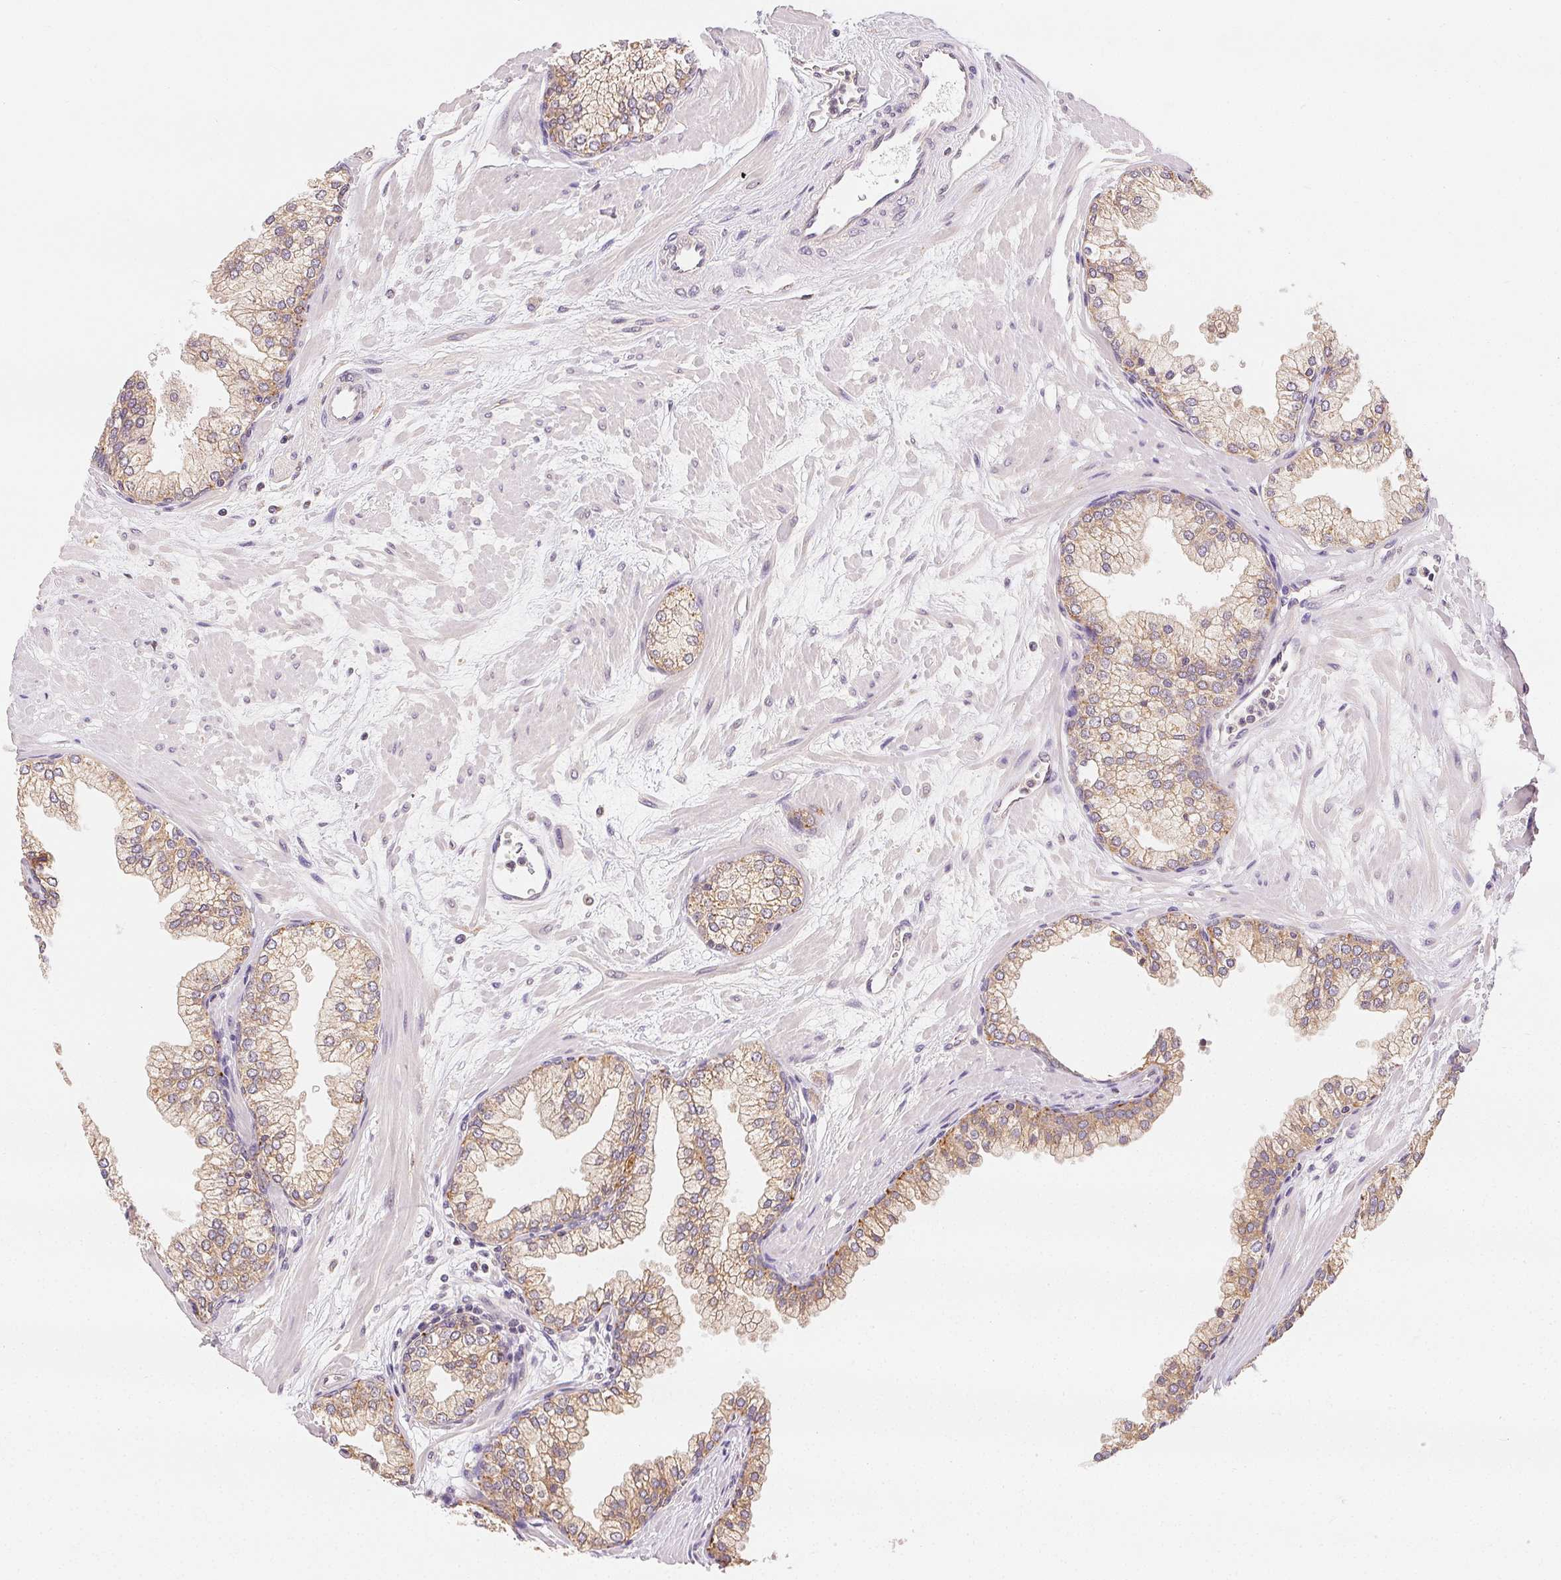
{"staining": {"intensity": "weak", "quantity": ">75%", "location": "cytoplasmic/membranous"}, "tissue": "prostate", "cell_type": "Glandular cells", "image_type": "normal", "snomed": [{"axis": "morphology", "description": "Normal tissue, NOS"}, {"axis": "topography", "description": "Prostate"}, {"axis": "topography", "description": "Peripheral nerve tissue"}], "caption": "IHC image of normal prostate: prostate stained using immunohistochemistry (IHC) exhibits low levels of weak protein expression localized specifically in the cytoplasmic/membranous of glandular cells, appearing as a cytoplasmic/membranous brown color.", "gene": "SEZ6L2", "patient": {"sex": "male", "age": 61}}